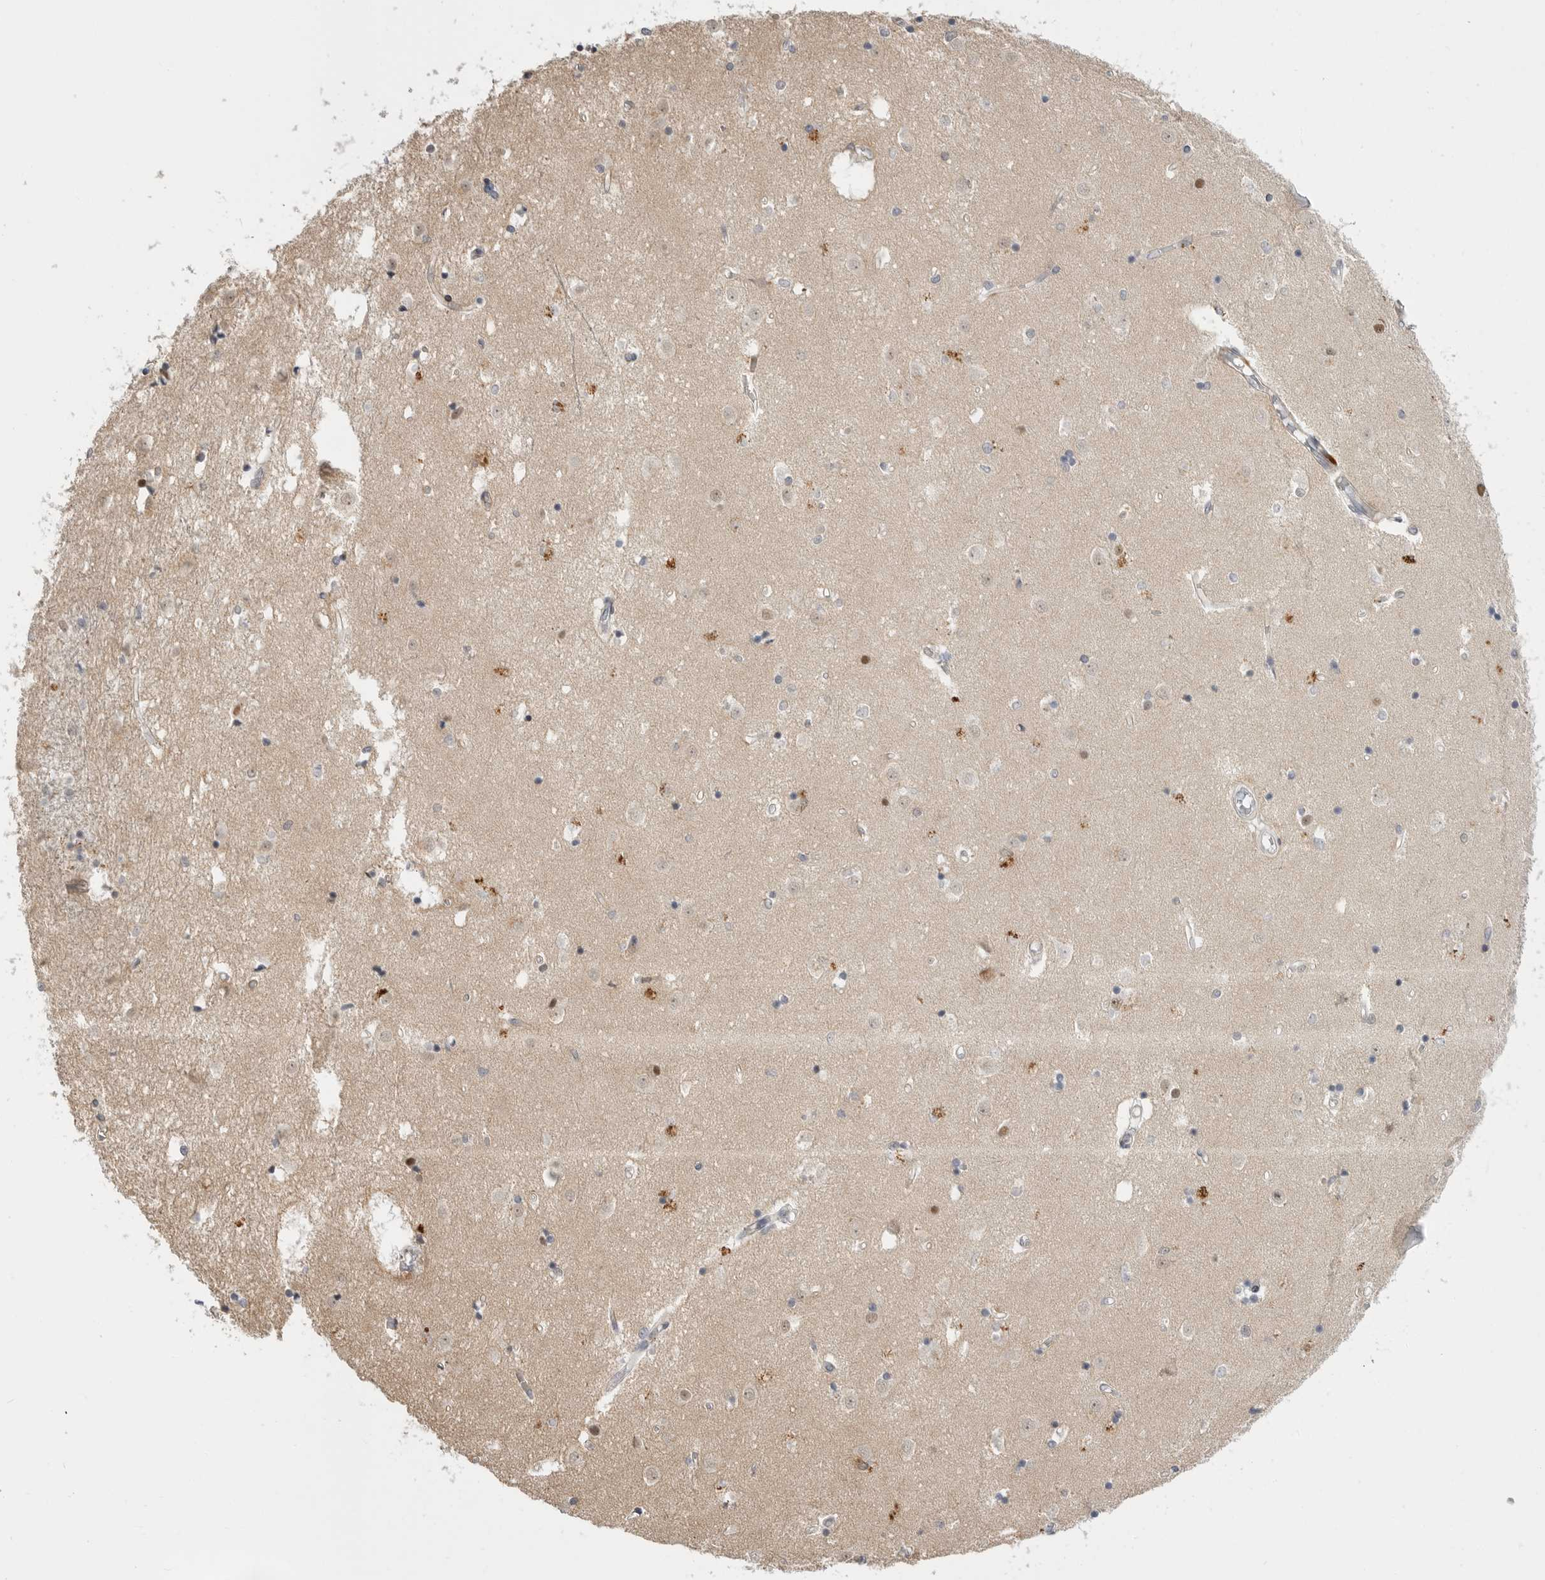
{"staining": {"intensity": "negative", "quantity": "none", "location": "none"}, "tissue": "caudate", "cell_type": "Glial cells", "image_type": "normal", "snomed": [{"axis": "morphology", "description": "Normal tissue, NOS"}, {"axis": "topography", "description": "Lateral ventricle wall"}], "caption": "Glial cells show no significant expression in normal caudate. Brightfield microscopy of immunohistochemistry stained with DAB (brown) and hematoxylin (blue), captured at high magnification.", "gene": "GGT6", "patient": {"sex": "male", "age": 45}}